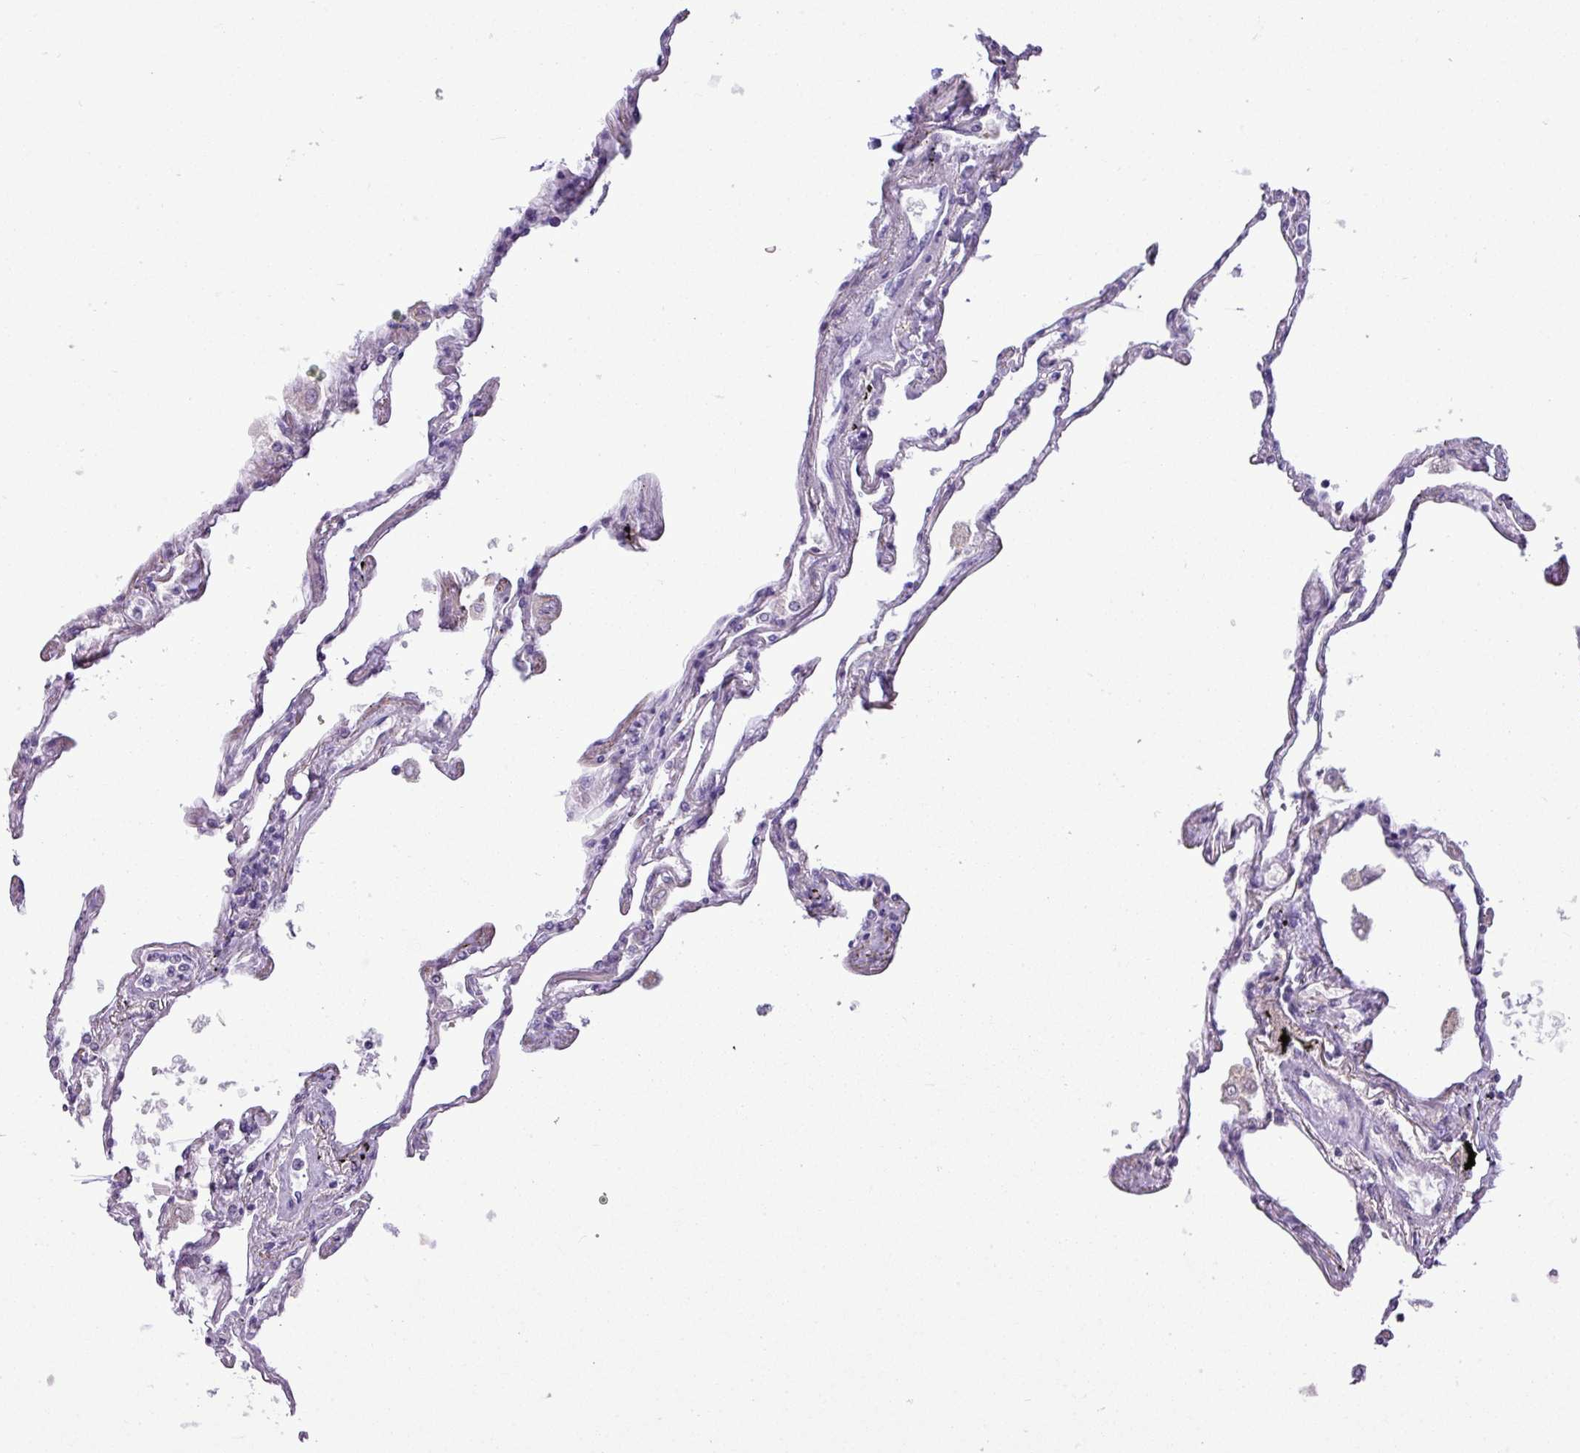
{"staining": {"intensity": "negative", "quantity": "none", "location": "none"}, "tissue": "lung", "cell_type": "Alveolar cells", "image_type": "normal", "snomed": [{"axis": "morphology", "description": "Normal tissue, NOS"}, {"axis": "topography", "description": "Lung"}], "caption": "An image of human lung is negative for staining in alveolar cells. Nuclei are stained in blue.", "gene": "RBMXL2", "patient": {"sex": "female", "age": 67}}